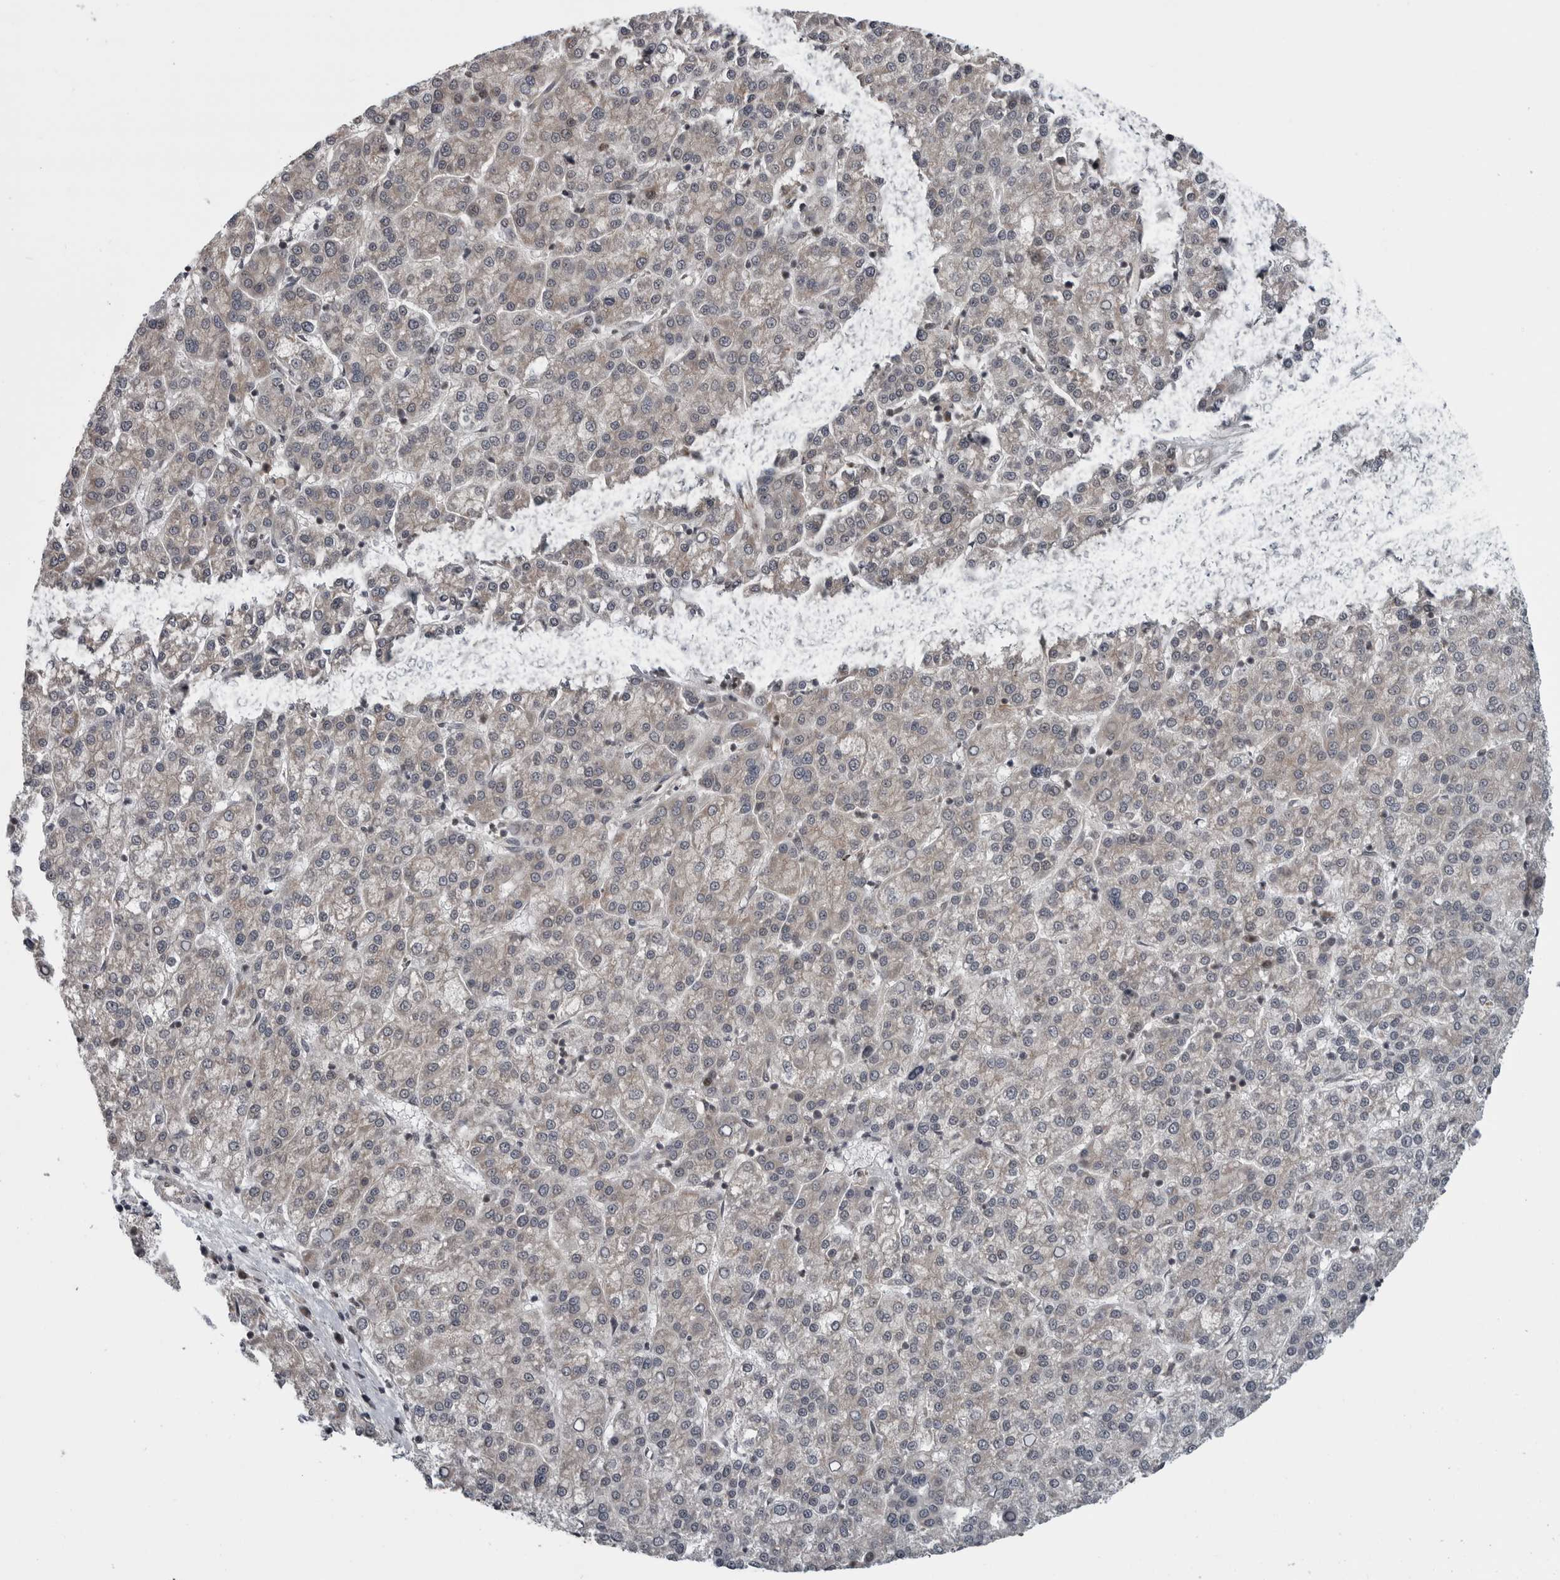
{"staining": {"intensity": "weak", "quantity": ">75%", "location": "cytoplasmic/membranous"}, "tissue": "liver cancer", "cell_type": "Tumor cells", "image_type": "cancer", "snomed": [{"axis": "morphology", "description": "Carcinoma, Hepatocellular, NOS"}, {"axis": "topography", "description": "Liver"}], "caption": "Immunohistochemistry histopathology image of liver cancer stained for a protein (brown), which demonstrates low levels of weak cytoplasmic/membranous staining in approximately >75% of tumor cells.", "gene": "FAAP100", "patient": {"sex": "female", "age": 58}}